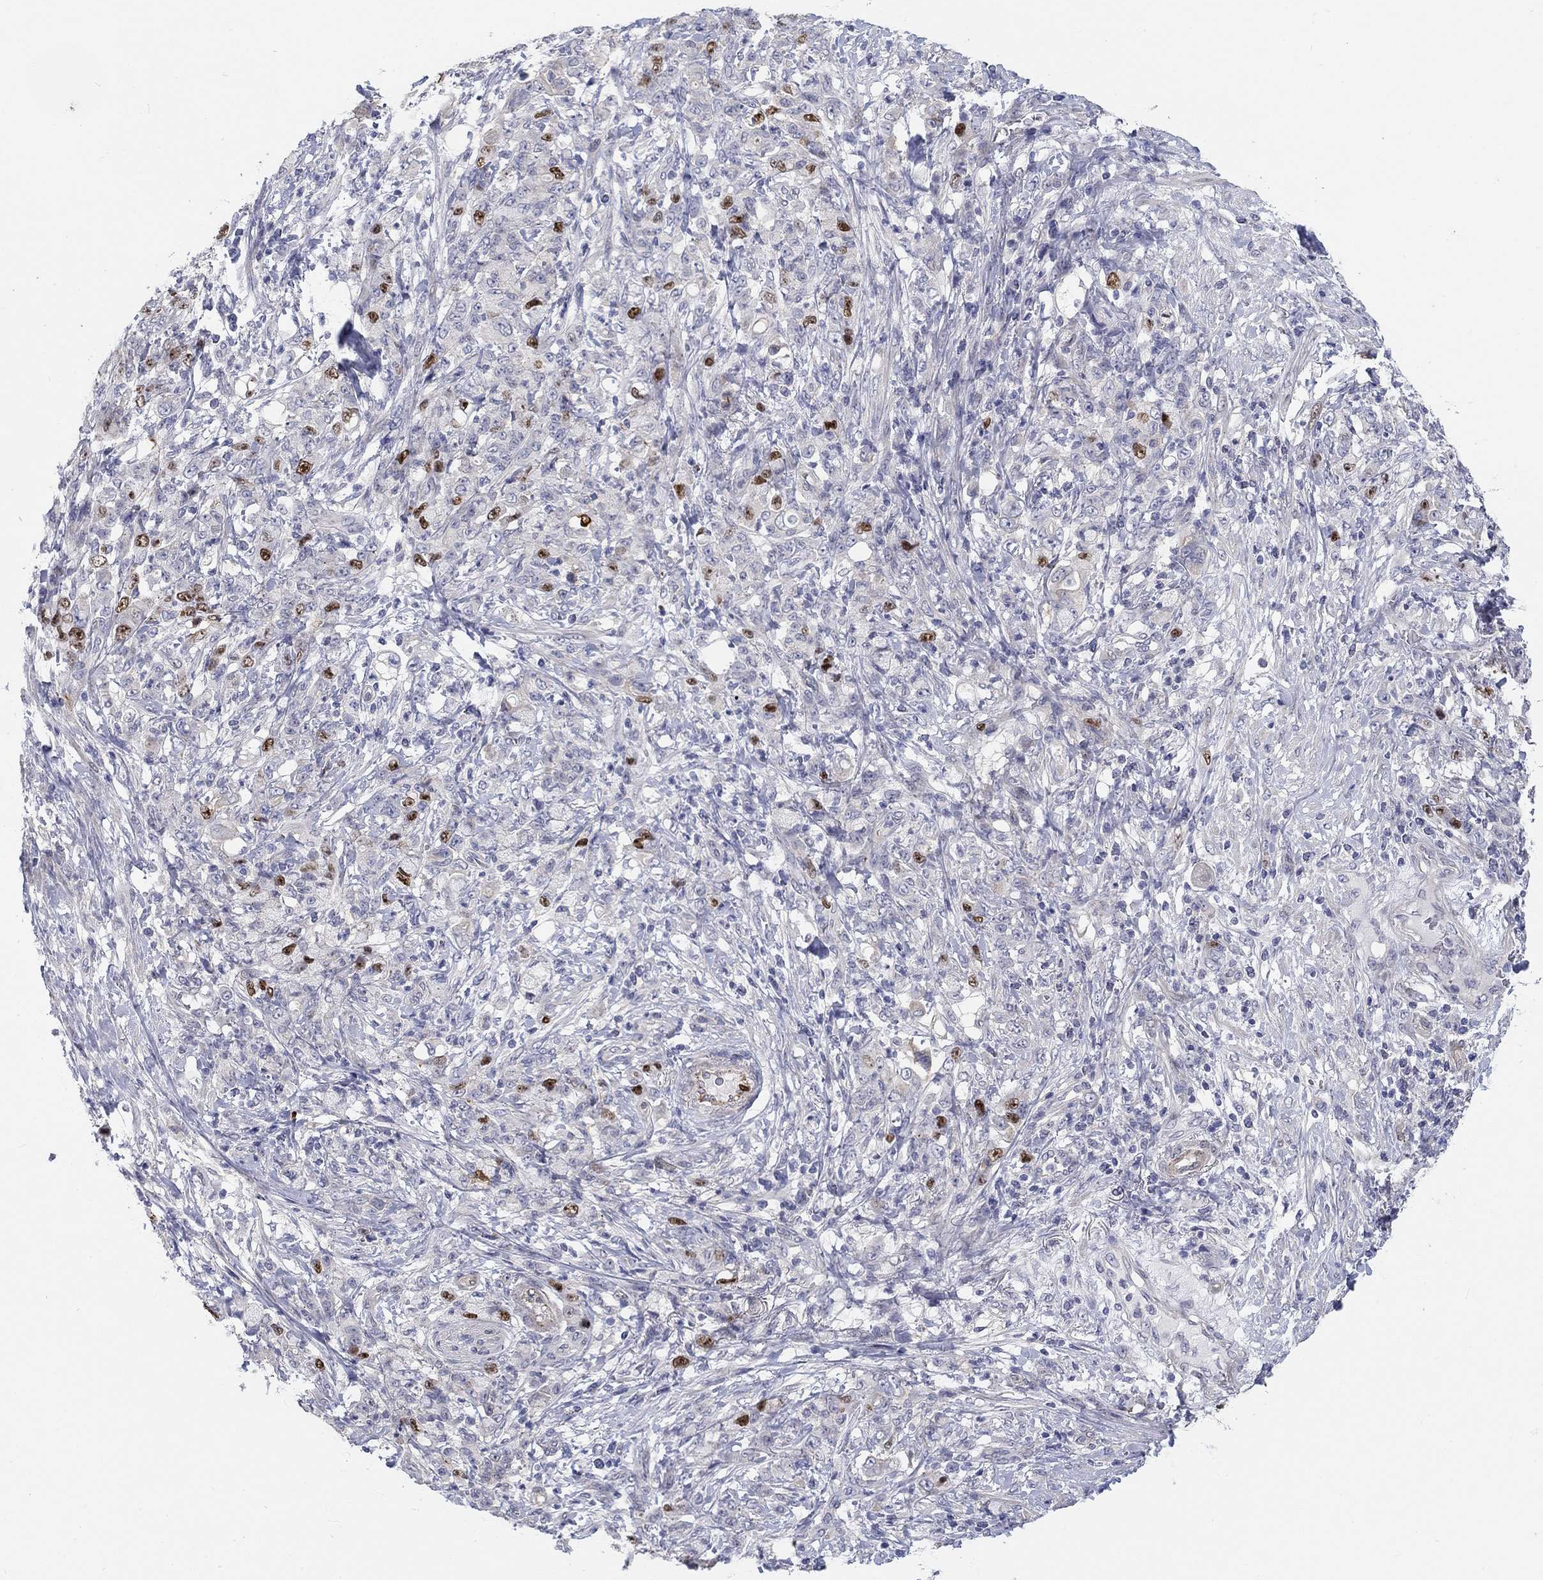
{"staining": {"intensity": "strong", "quantity": "<25%", "location": "nuclear"}, "tissue": "stomach cancer", "cell_type": "Tumor cells", "image_type": "cancer", "snomed": [{"axis": "morphology", "description": "Adenocarcinoma, NOS"}, {"axis": "topography", "description": "Stomach"}], "caption": "Immunohistochemical staining of human stomach cancer shows medium levels of strong nuclear positivity in about <25% of tumor cells.", "gene": "PRC1", "patient": {"sex": "female", "age": 79}}